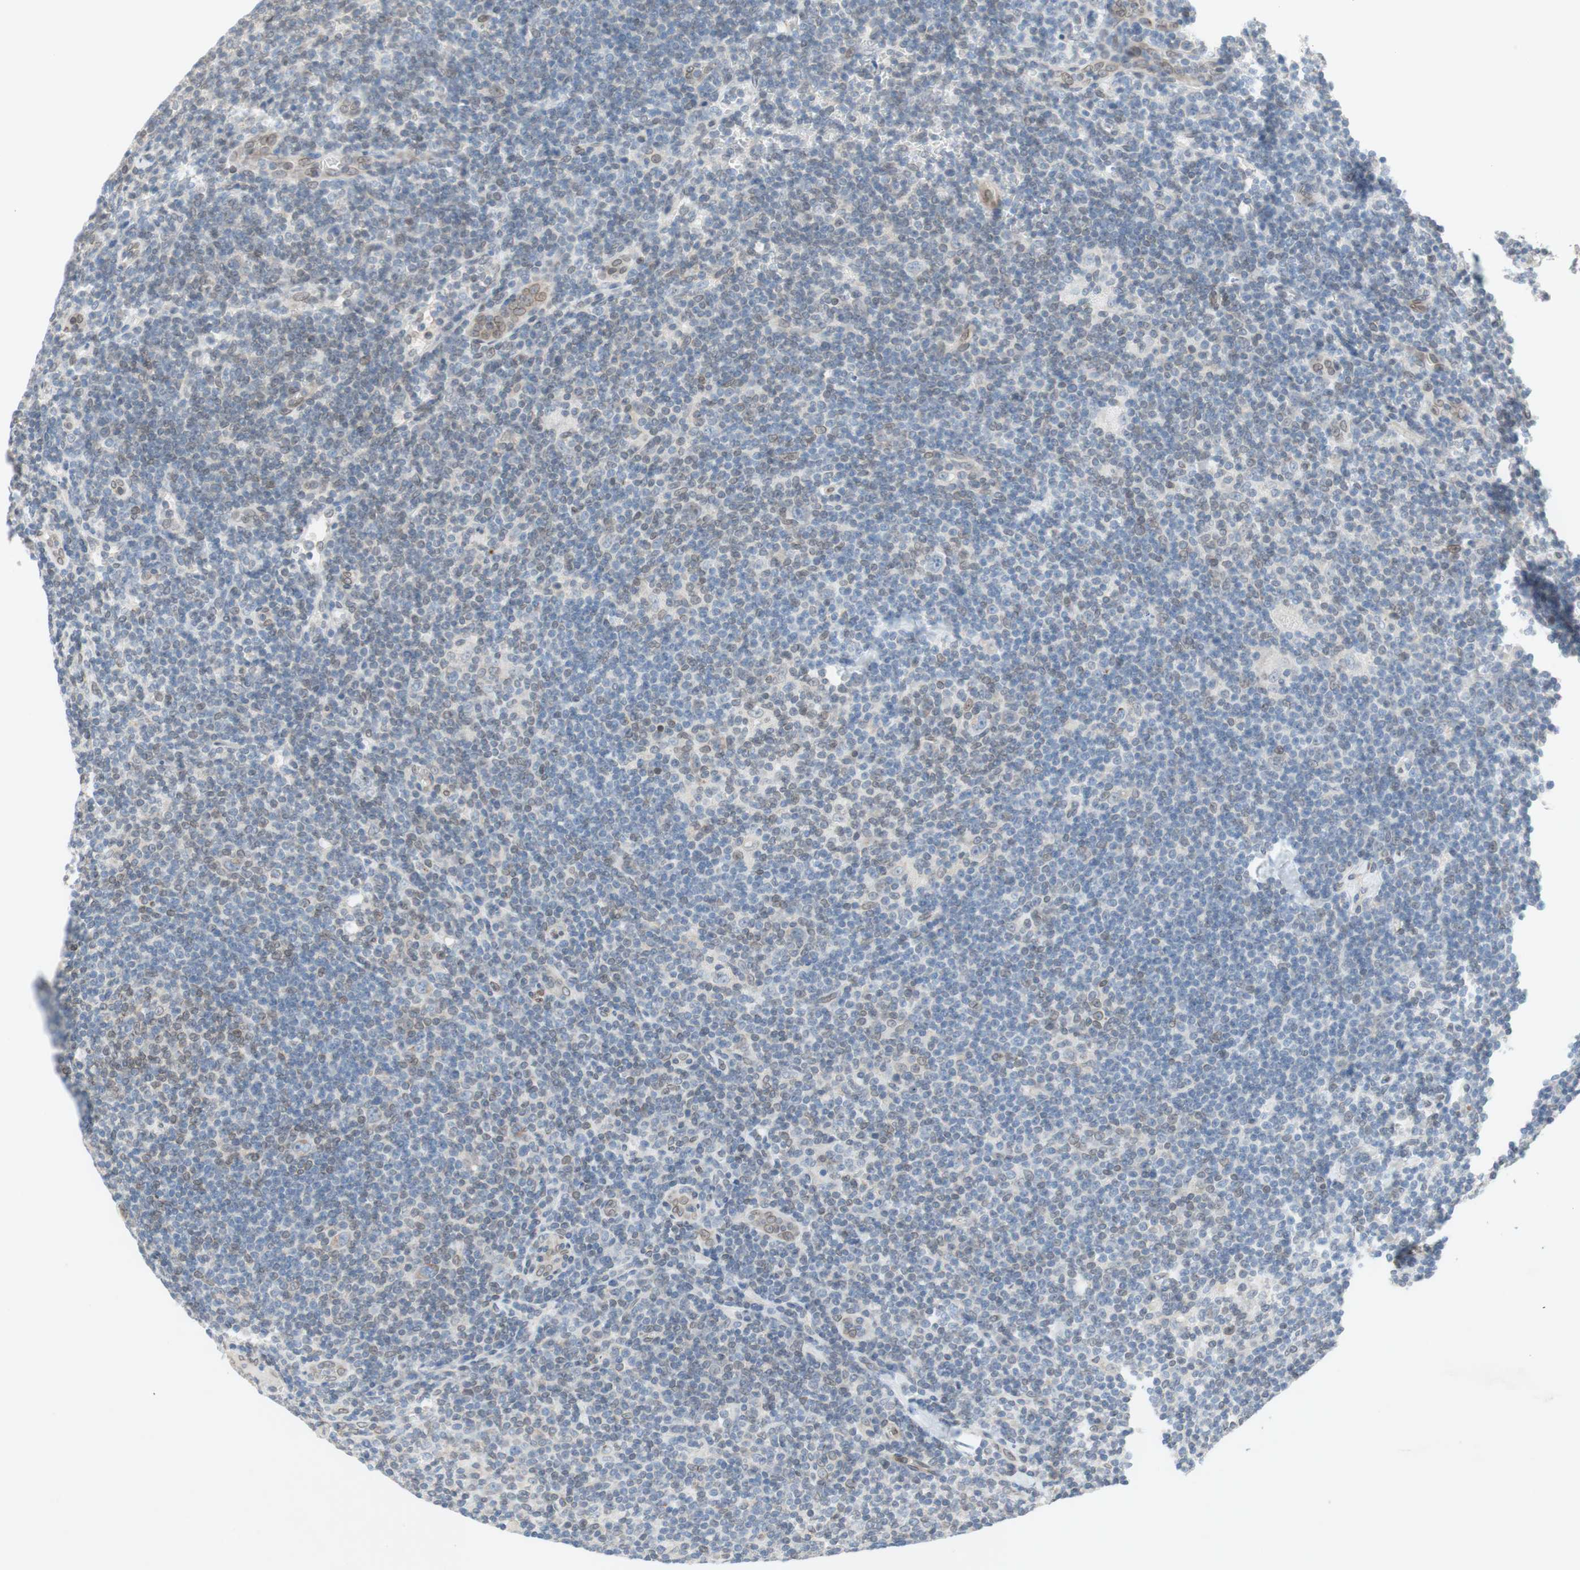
{"staining": {"intensity": "weak", "quantity": "25%-75%", "location": "cytoplasmic/membranous"}, "tissue": "lymphoma", "cell_type": "Tumor cells", "image_type": "cancer", "snomed": [{"axis": "morphology", "description": "Hodgkin's disease, NOS"}, {"axis": "topography", "description": "Lymph node"}], "caption": "Hodgkin's disease stained with DAB (3,3'-diaminobenzidine) immunohistochemistry reveals low levels of weak cytoplasmic/membranous staining in about 25%-75% of tumor cells. The staining is performed using DAB (3,3'-diaminobenzidine) brown chromogen to label protein expression. The nuclei are counter-stained blue using hematoxylin.", "gene": "ARNT2", "patient": {"sex": "female", "age": 57}}